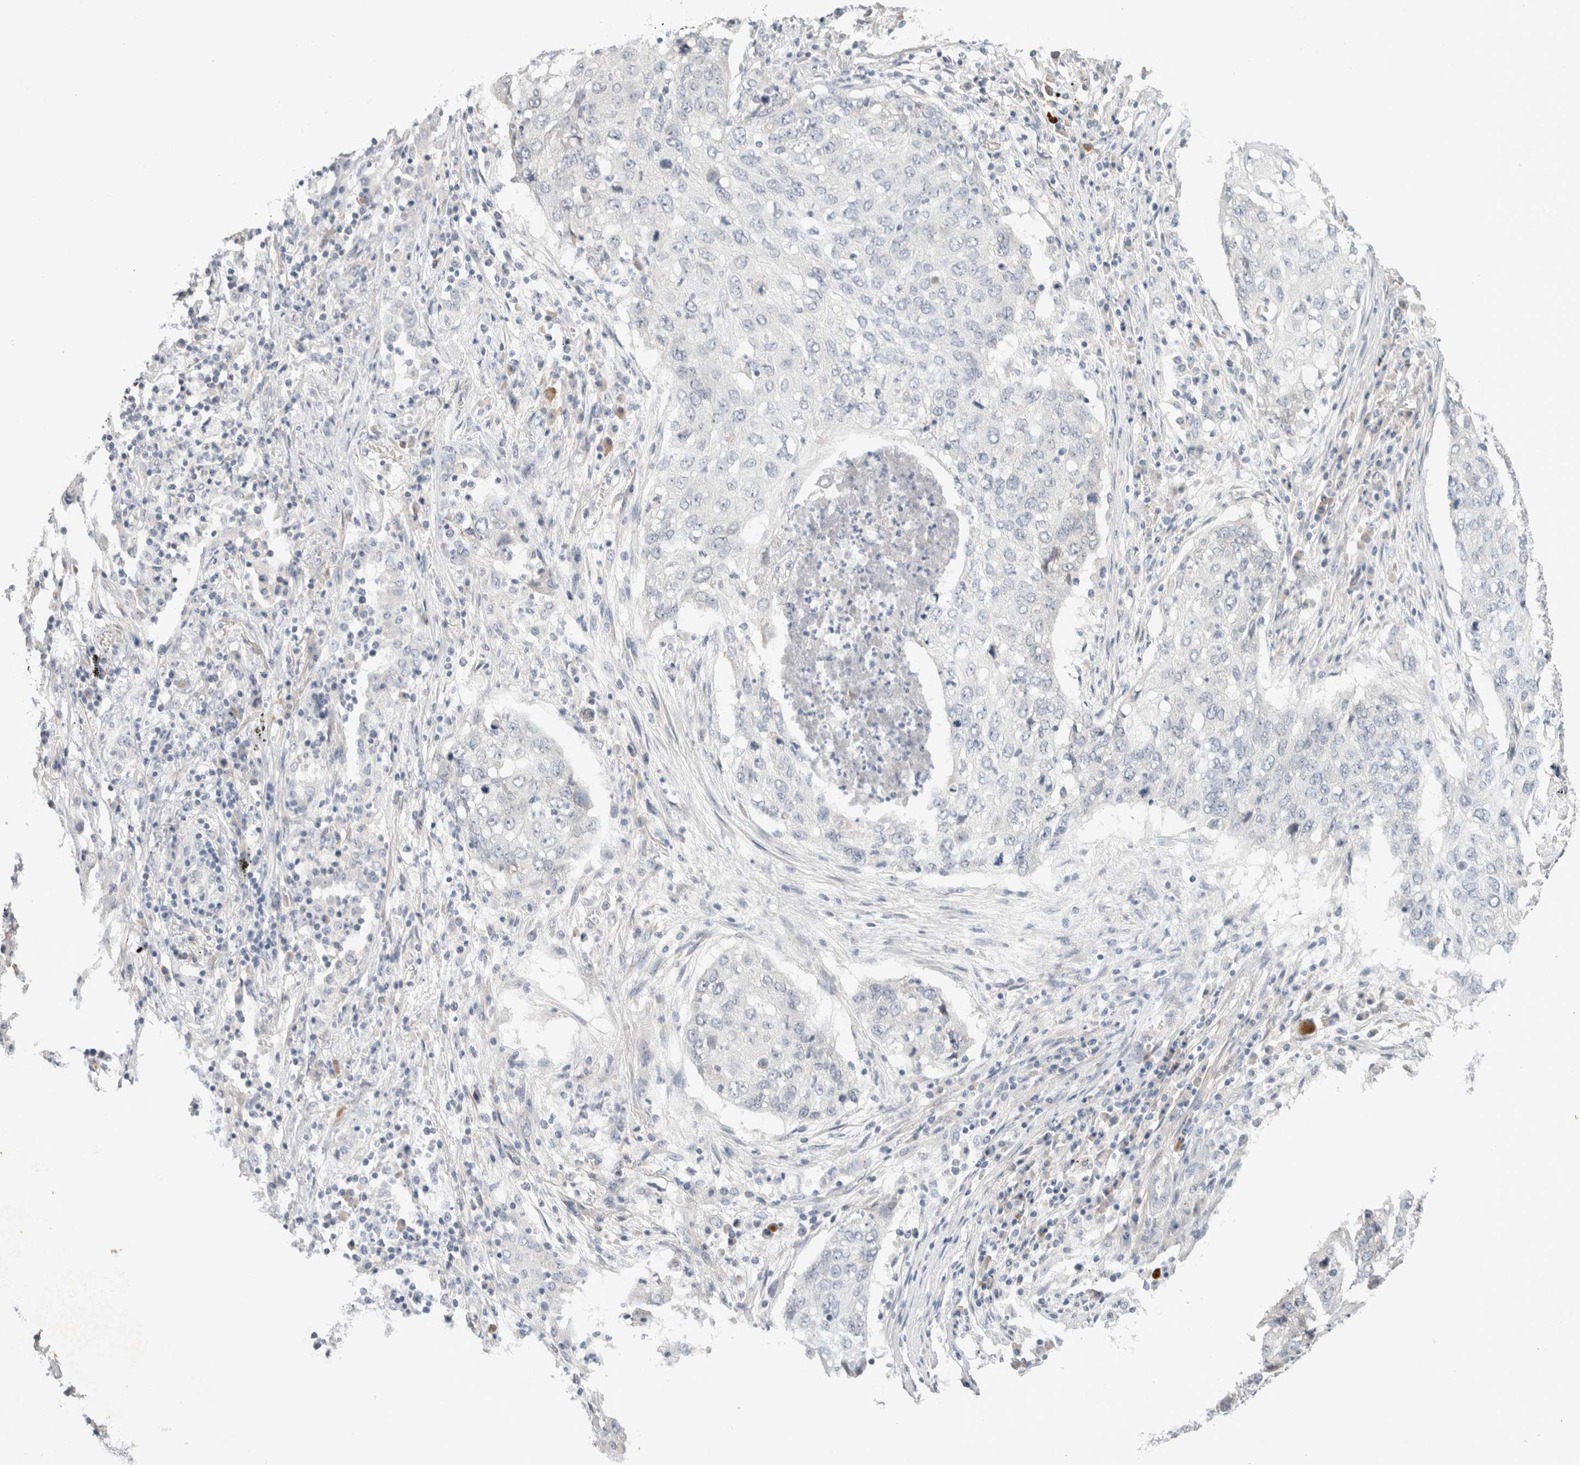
{"staining": {"intensity": "negative", "quantity": "none", "location": "none"}, "tissue": "lung cancer", "cell_type": "Tumor cells", "image_type": "cancer", "snomed": [{"axis": "morphology", "description": "Squamous cell carcinoma, NOS"}, {"axis": "topography", "description": "Lung"}], "caption": "Image shows no protein expression in tumor cells of lung cancer tissue.", "gene": "SPRTN", "patient": {"sex": "female", "age": 63}}